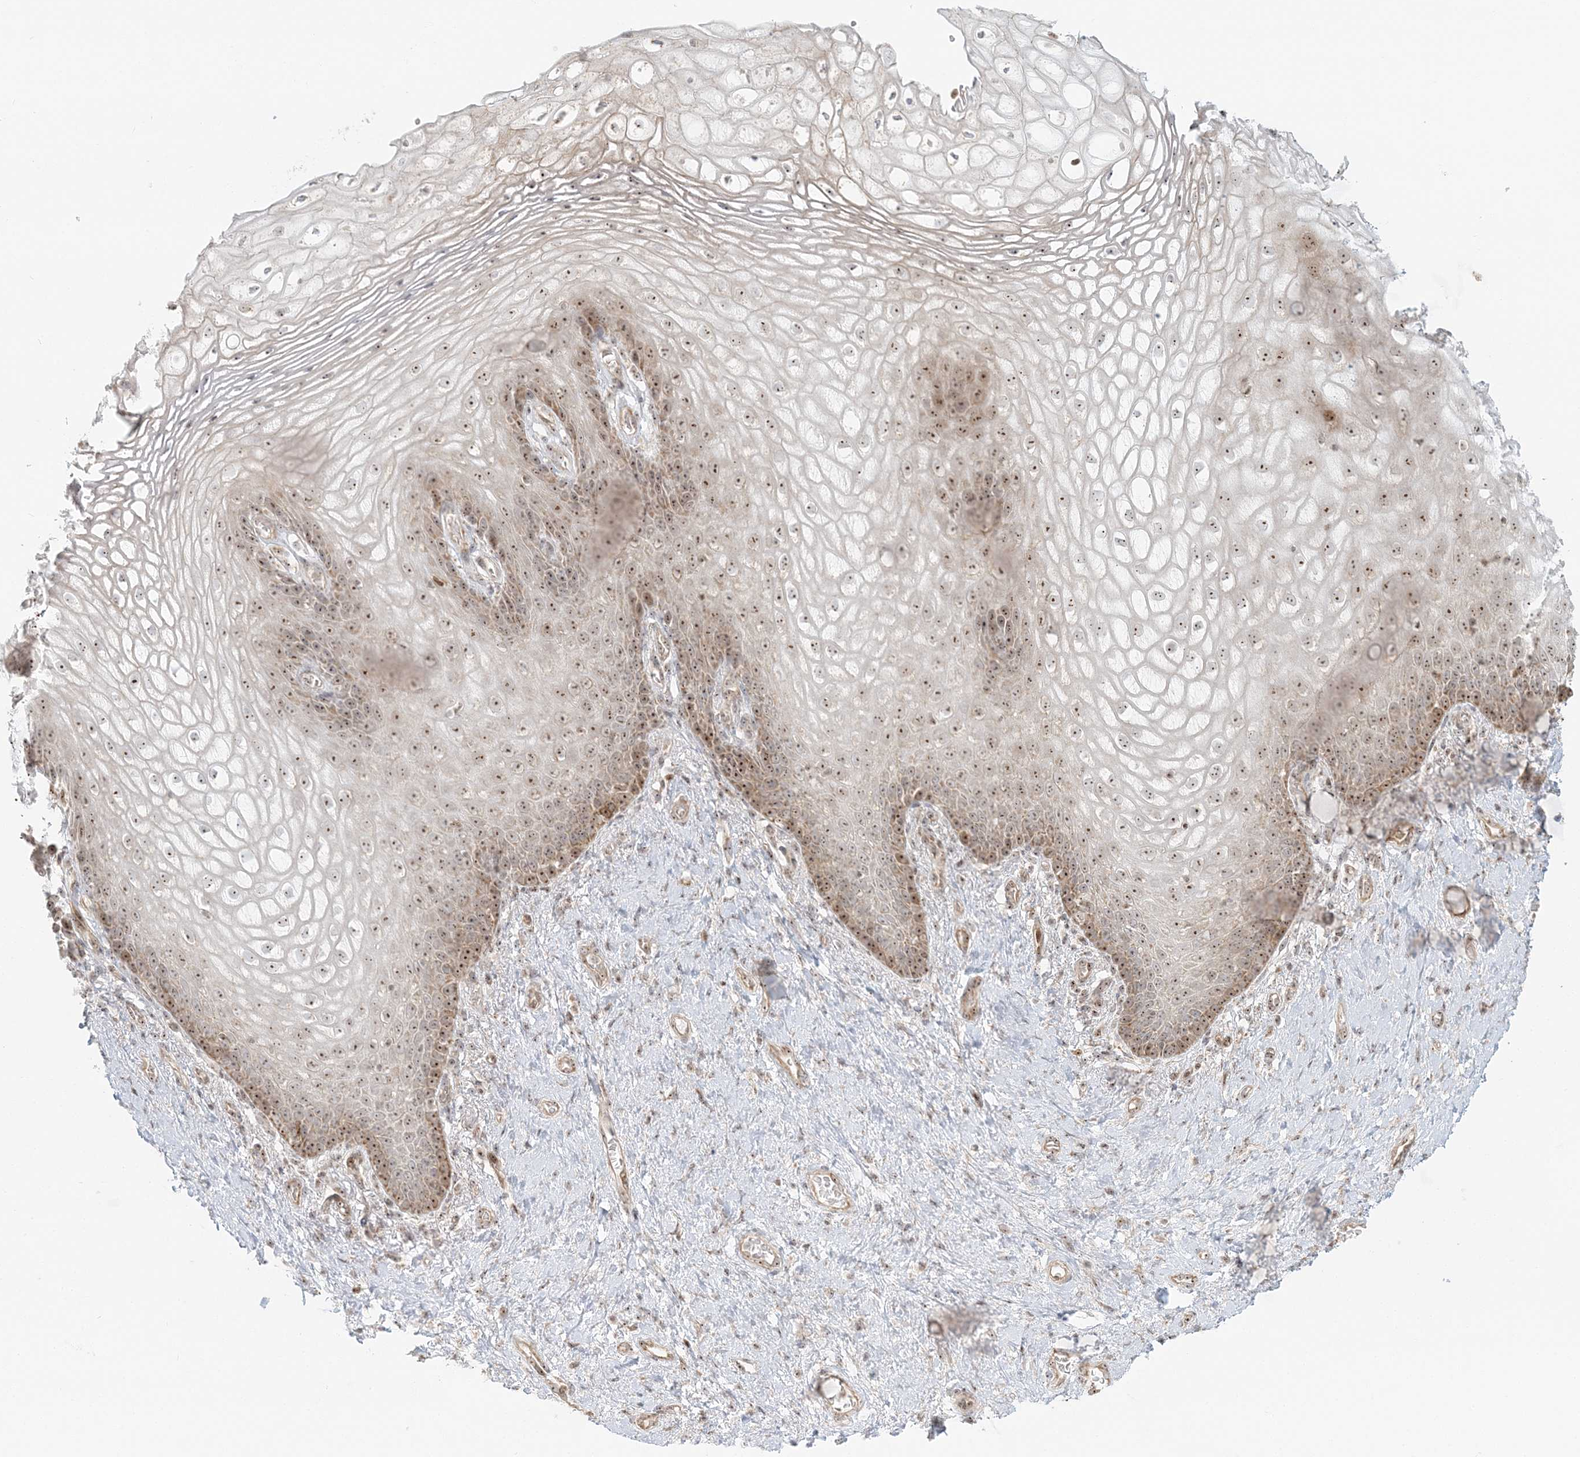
{"staining": {"intensity": "moderate", "quantity": ">75%", "location": "nuclear"}, "tissue": "vagina", "cell_type": "Squamous epithelial cells", "image_type": "normal", "snomed": [{"axis": "morphology", "description": "Normal tissue, NOS"}, {"axis": "topography", "description": "Vagina"}], "caption": "Immunohistochemistry of normal vagina demonstrates medium levels of moderate nuclear expression in about >75% of squamous epithelial cells.", "gene": "UBE2F", "patient": {"sex": "female", "age": 60}}